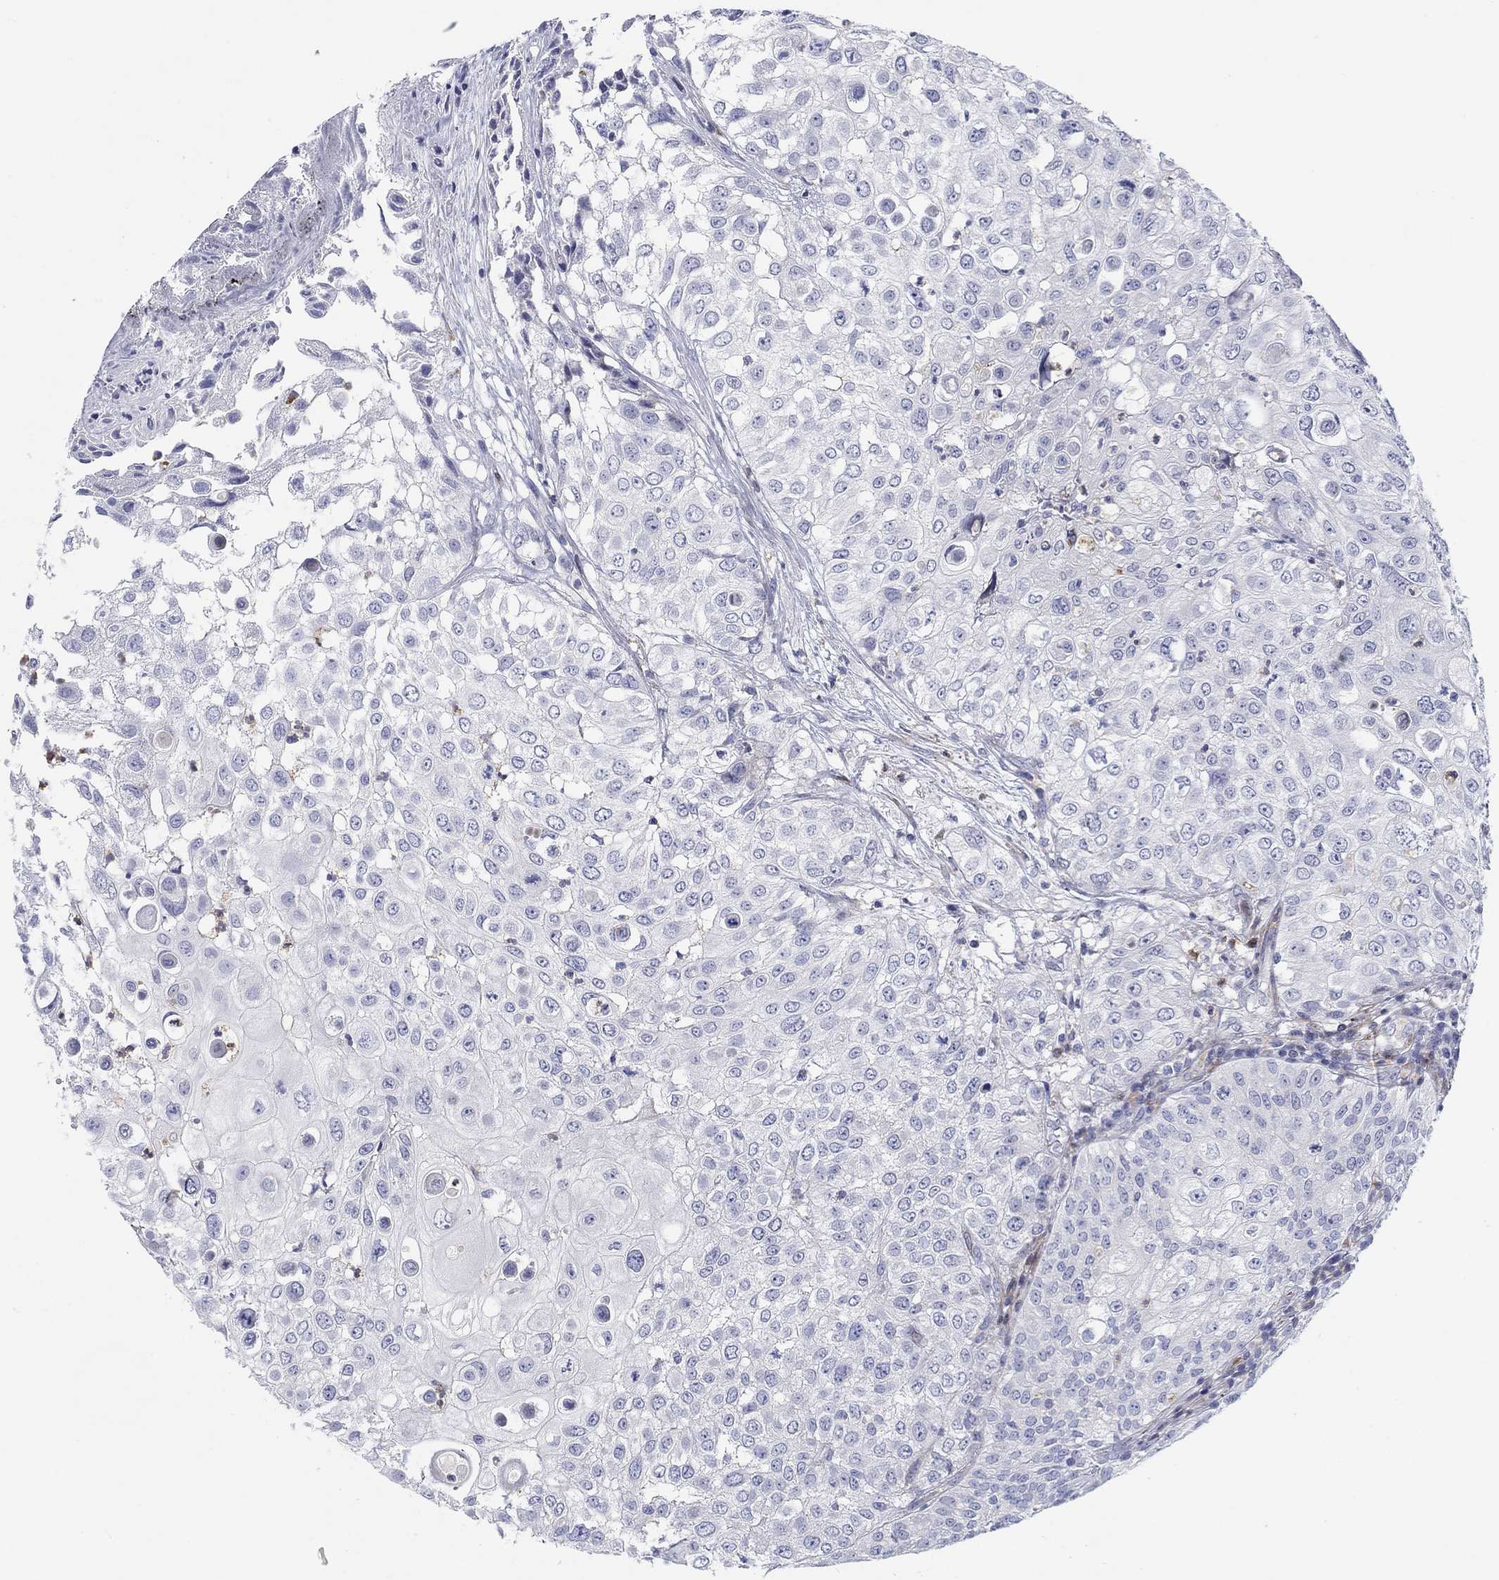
{"staining": {"intensity": "negative", "quantity": "none", "location": "none"}, "tissue": "urothelial cancer", "cell_type": "Tumor cells", "image_type": "cancer", "snomed": [{"axis": "morphology", "description": "Urothelial carcinoma, High grade"}, {"axis": "topography", "description": "Urinary bladder"}], "caption": "Immunohistochemistry (IHC) of urothelial cancer exhibits no expression in tumor cells.", "gene": "ARHGAP36", "patient": {"sex": "female", "age": 79}}